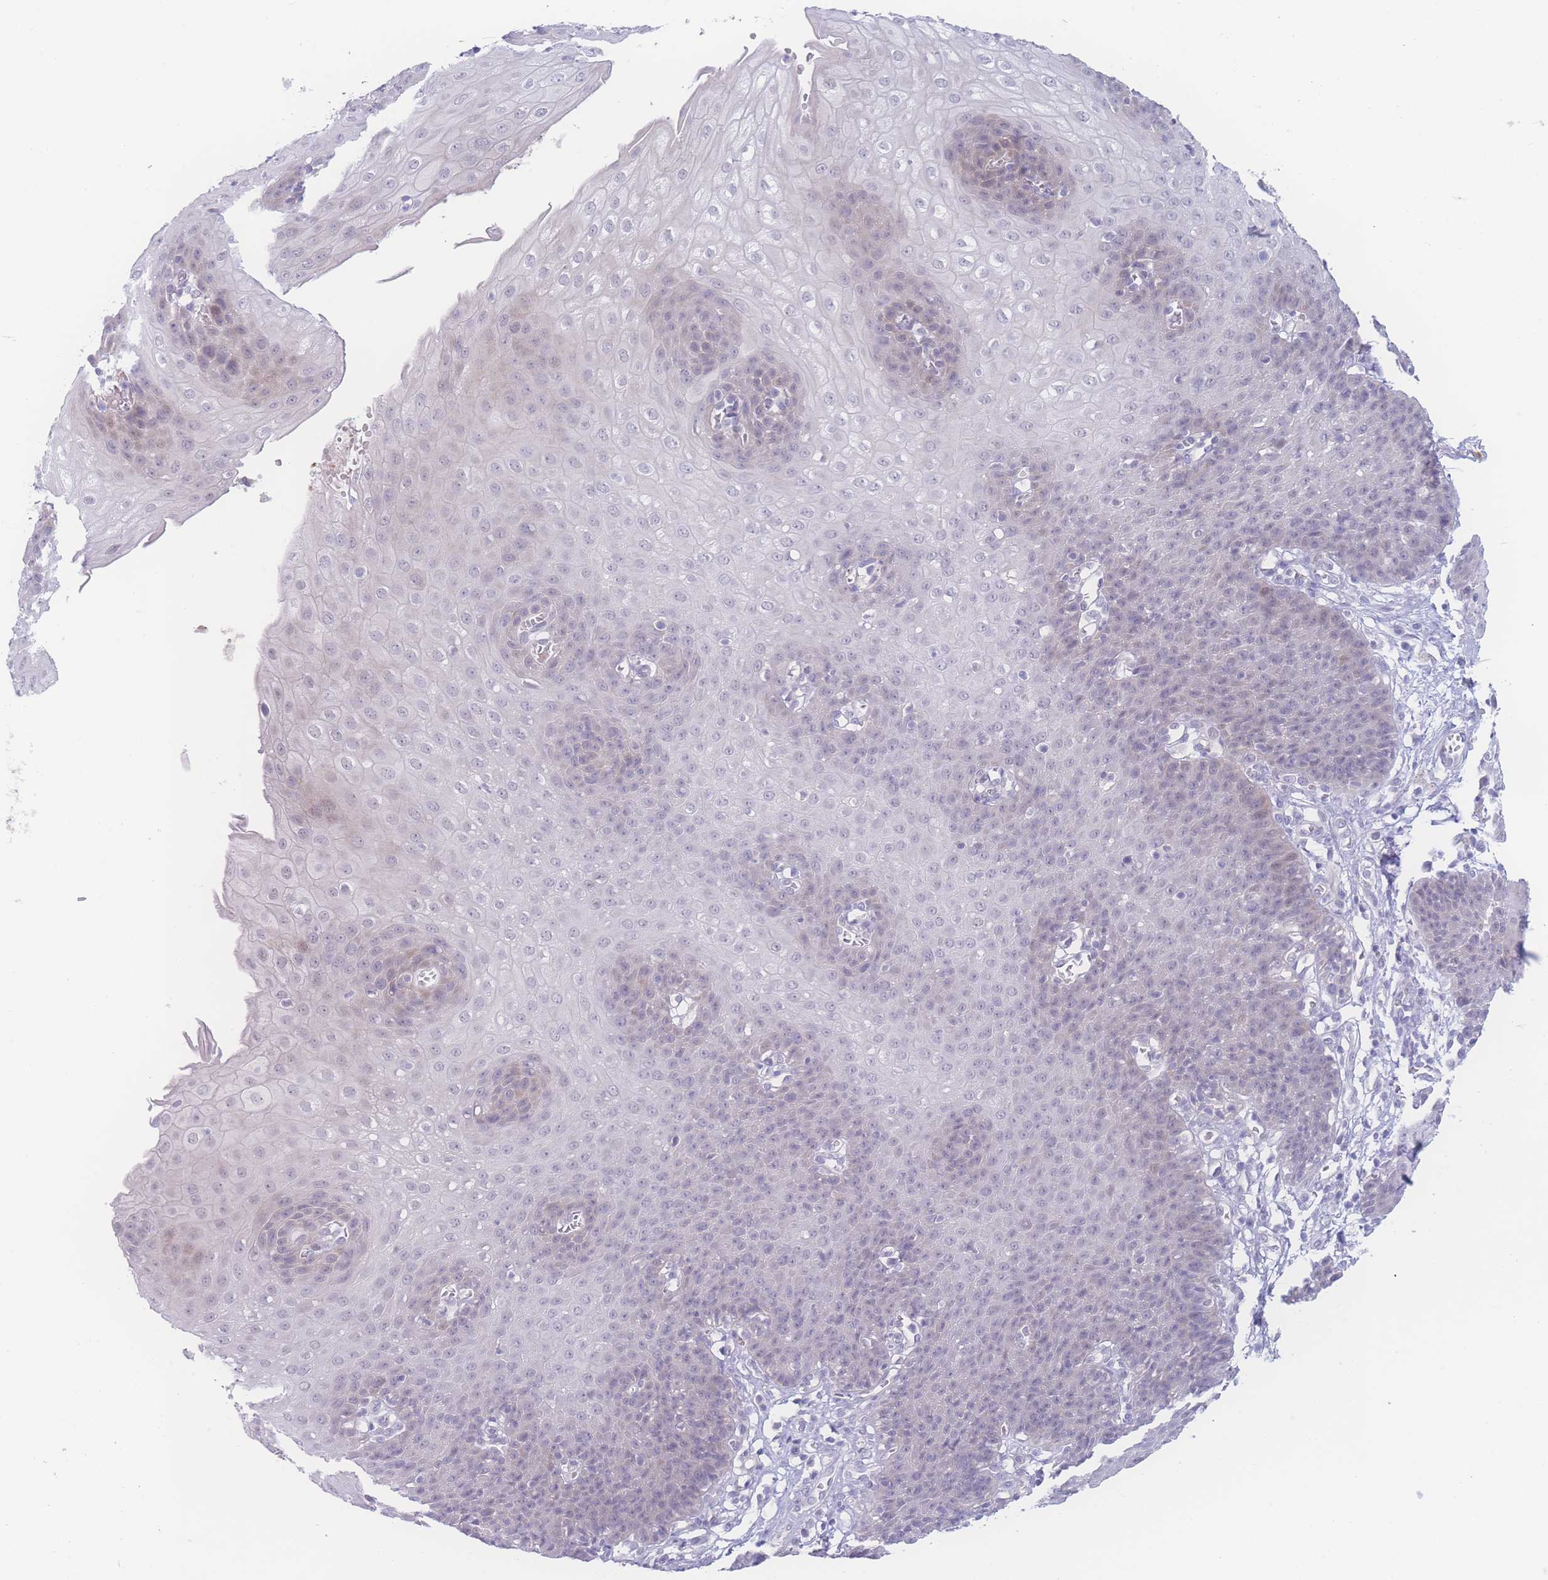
{"staining": {"intensity": "weak", "quantity": "<25%", "location": "nuclear"}, "tissue": "esophagus", "cell_type": "Squamous epithelial cells", "image_type": "normal", "snomed": [{"axis": "morphology", "description": "Normal tissue, NOS"}, {"axis": "topography", "description": "Esophagus"}], "caption": "There is no significant expression in squamous epithelial cells of esophagus. (Brightfield microscopy of DAB (3,3'-diaminobenzidine) immunohistochemistry (IHC) at high magnification).", "gene": "PRSS22", "patient": {"sex": "male", "age": 71}}